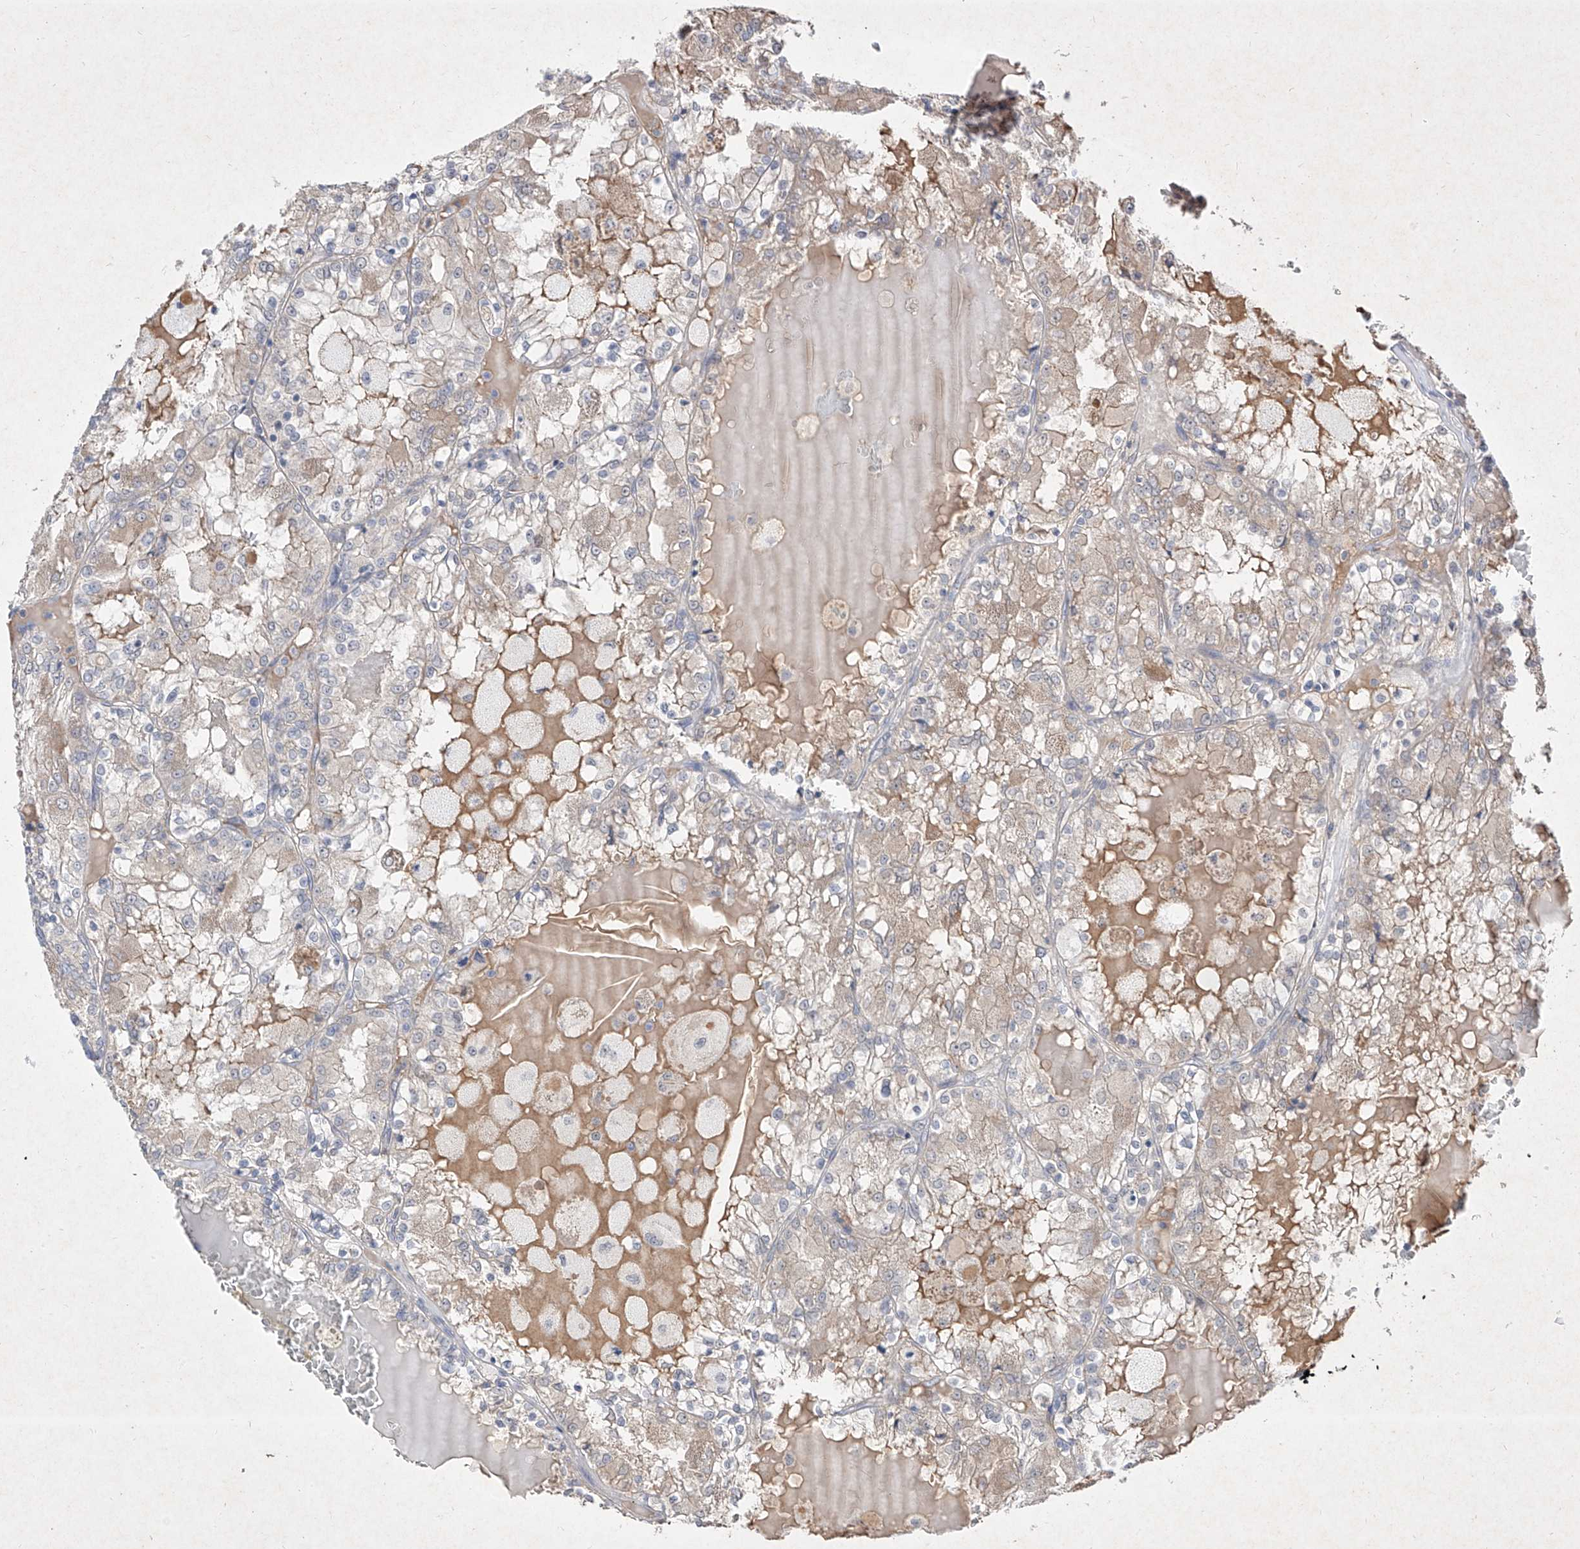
{"staining": {"intensity": "negative", "quantity": "none", "location": "none"}, "tissue": "renal cancer", "cell_type": "Tumor cells", "image_type": "cancer", "snomed": [{"axis": "morphology", "description": "Adenocarcinoma, NOS"}, {"axis": "topography", "description": "Kidney"}], "caption": "The micrograph exhibits no staining of tumor cells in renal adenocarcinoma.", "gene": "C4A", "patient": {"sex": "female", "age": 56}}